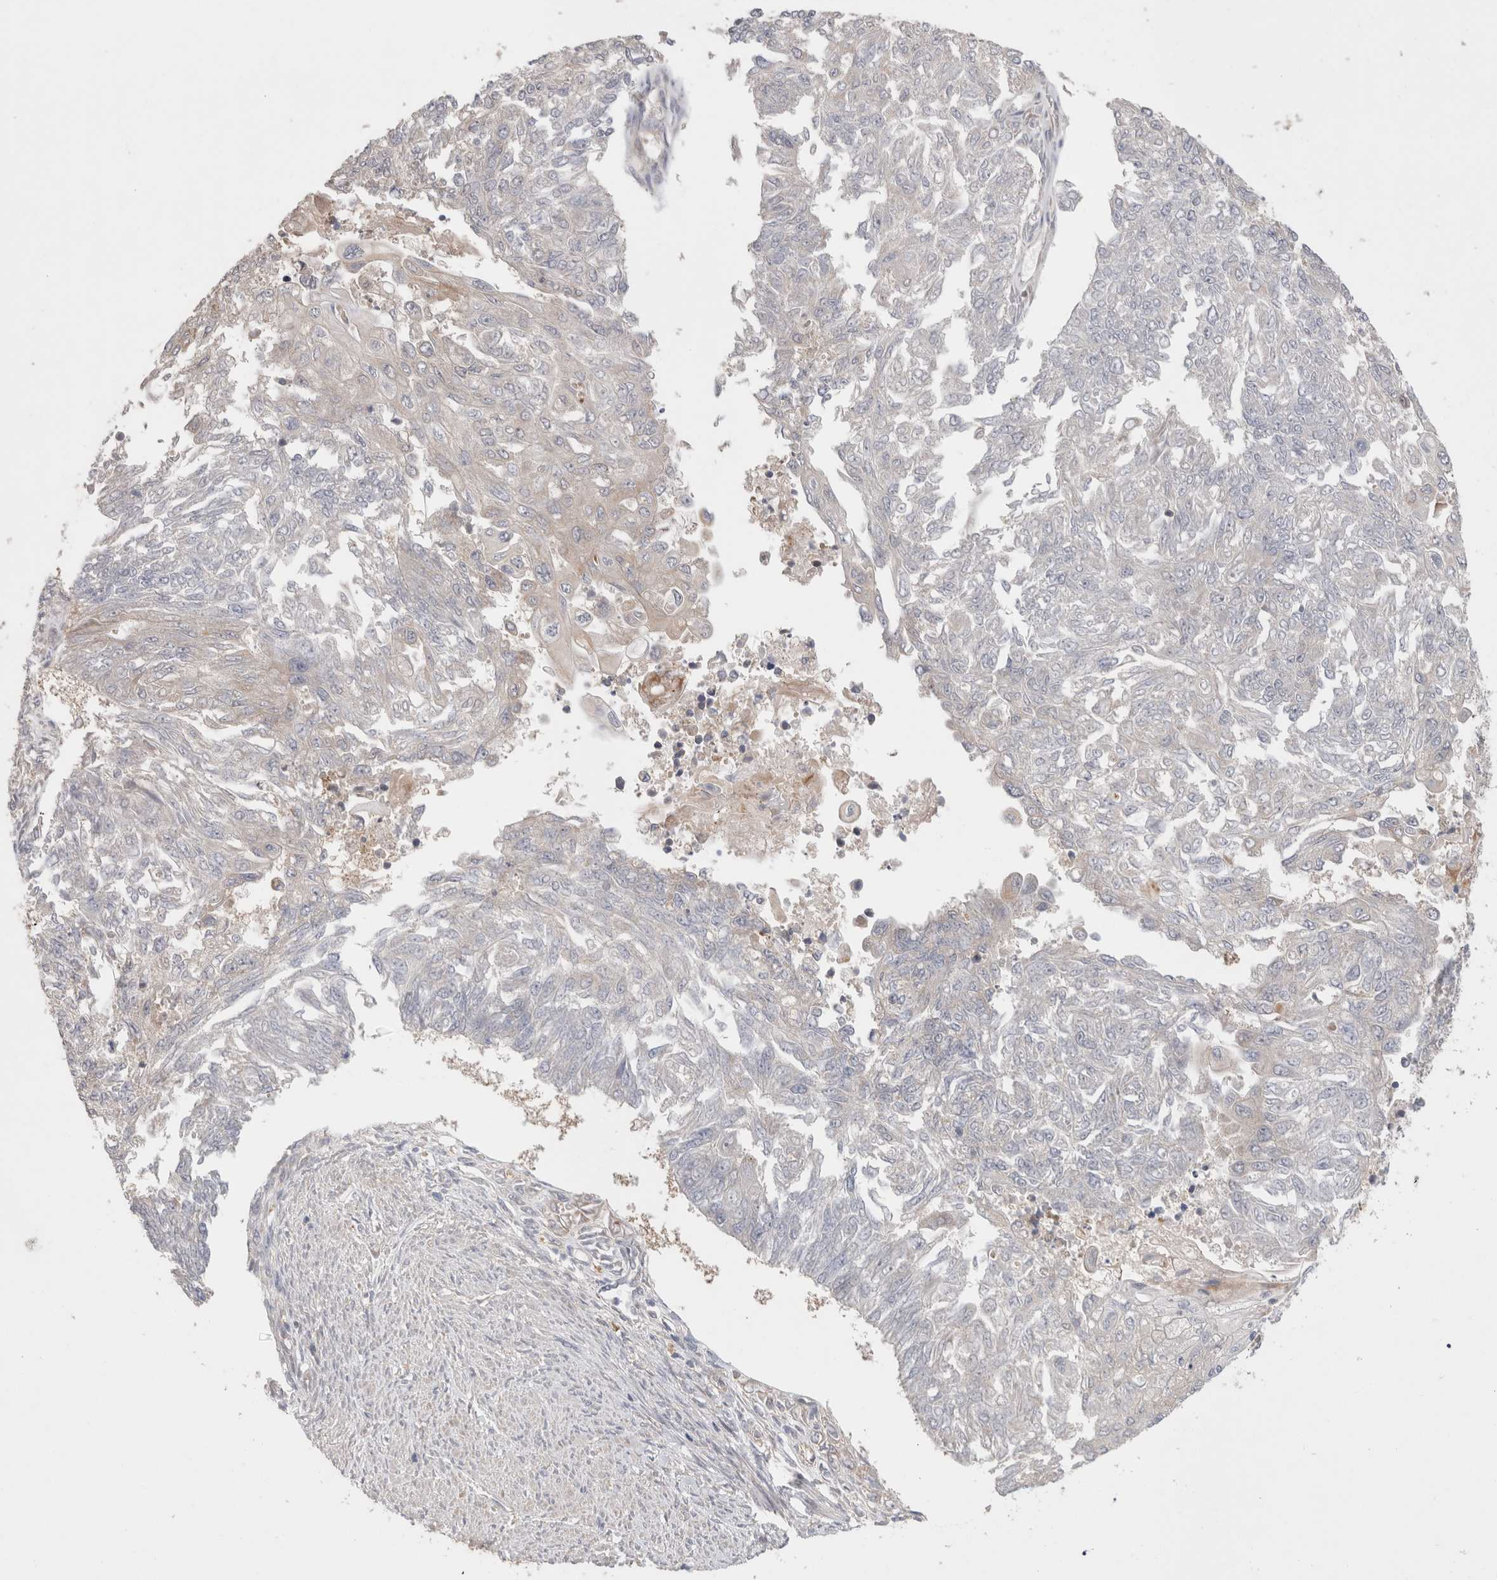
{"staining": {"intensity": "negative", "quantity": "none", "location": "none"}, "tissue": "endometrial cancer", "cell_type": "Tumor cells", "image_type": "cancer", "snomed": [{"axis": "morphology", "description": "Adenocarcinoma, NOS"}, {"axis": "topography", "description": "Endometrium"}], "caption": "IHC micrograph of neoplastic tissue: human endometrial cancer (adenocarcinoma) stained with DAB (3,3'-diaminobenzidine) displays no significant protein staining in tumor cells.", "gene": "SLC29A1", "patient": {"sex": "female", "age": 32}}